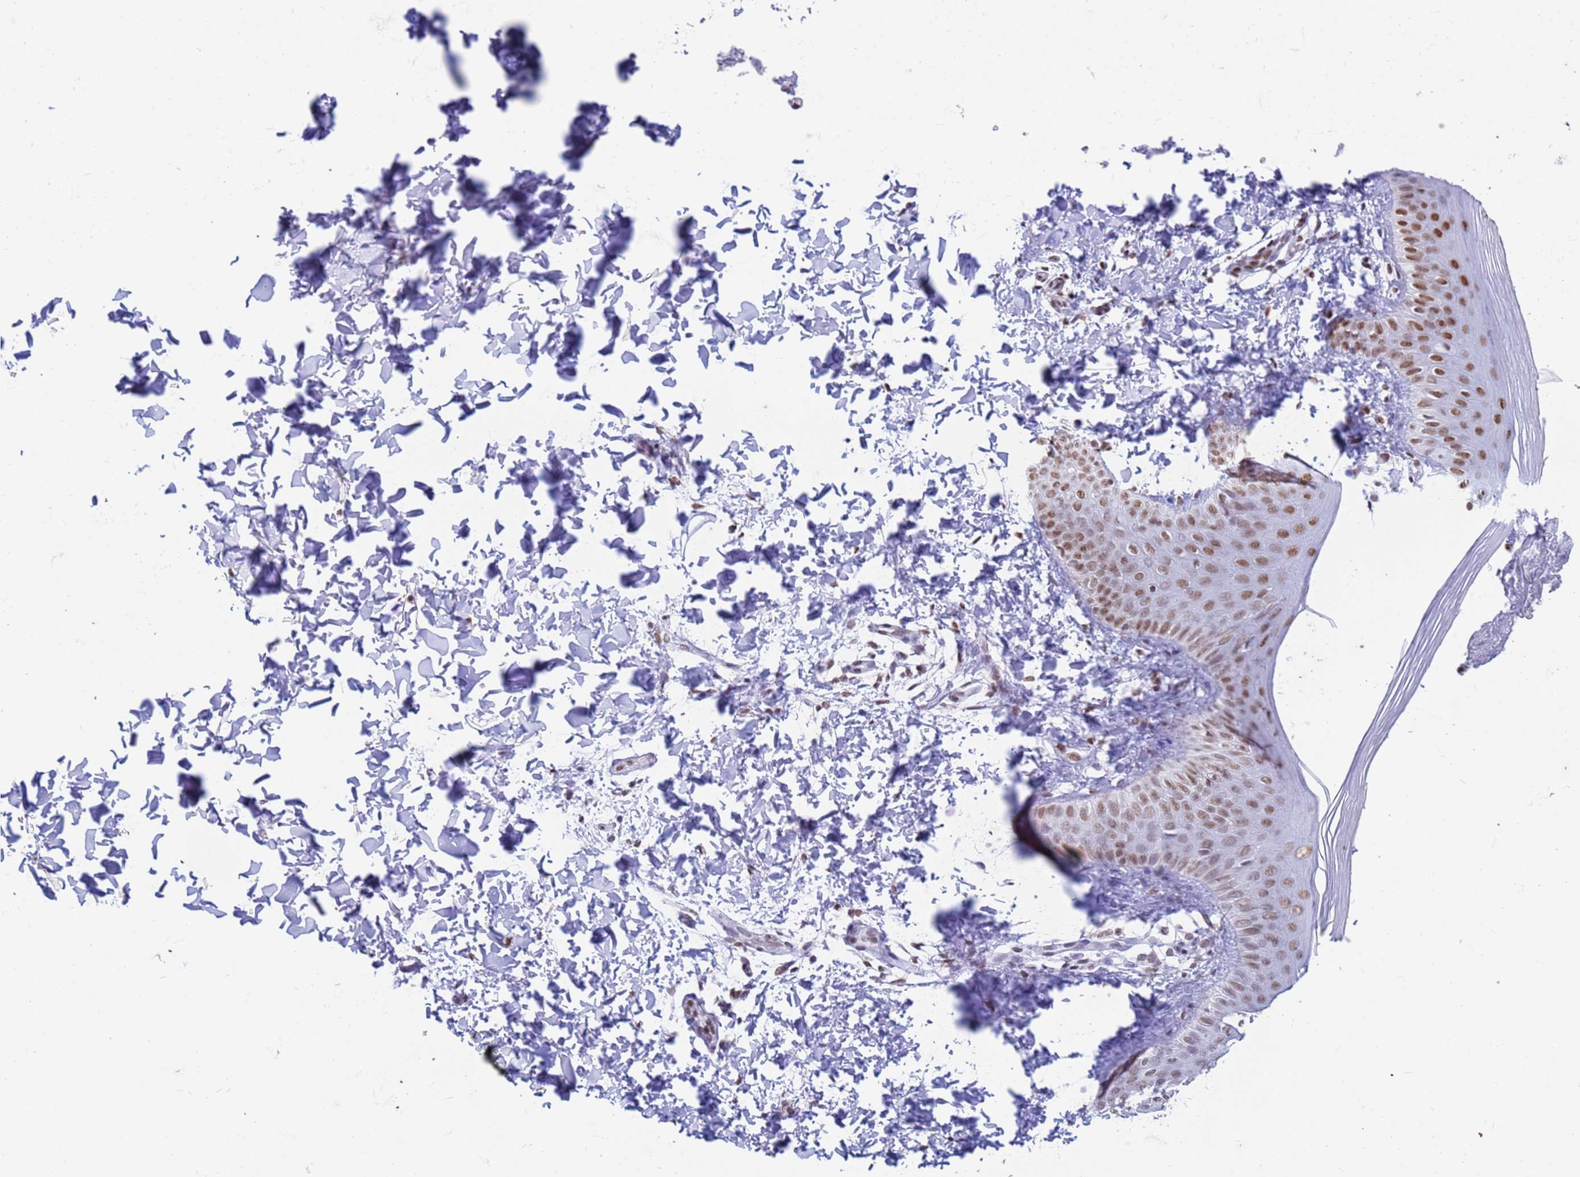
{"staining": {"intensity": "moderate", "quantity": ">75%", "location": "nuclear"}, "tissue": "skin", "cell_type": "Epidermal cells", "image_type": "normal", "snomed": [{"axis": "morphology", "description": "Normal tissue, NOS"}, {"axis": "morphology", "description": "Inflammation, NOS"}, {"axis": "topography", "description": "Soft tissue"}, {"axis": "topography", "description": "Anal"}], "caption": "About >75% of epidermal cells in benign human skin display moderate nuclear protein staining as visualized by brown immunohistochemical staining.", "gene": "FAM170B", "patient": {"sex": "female", "age": 15}}